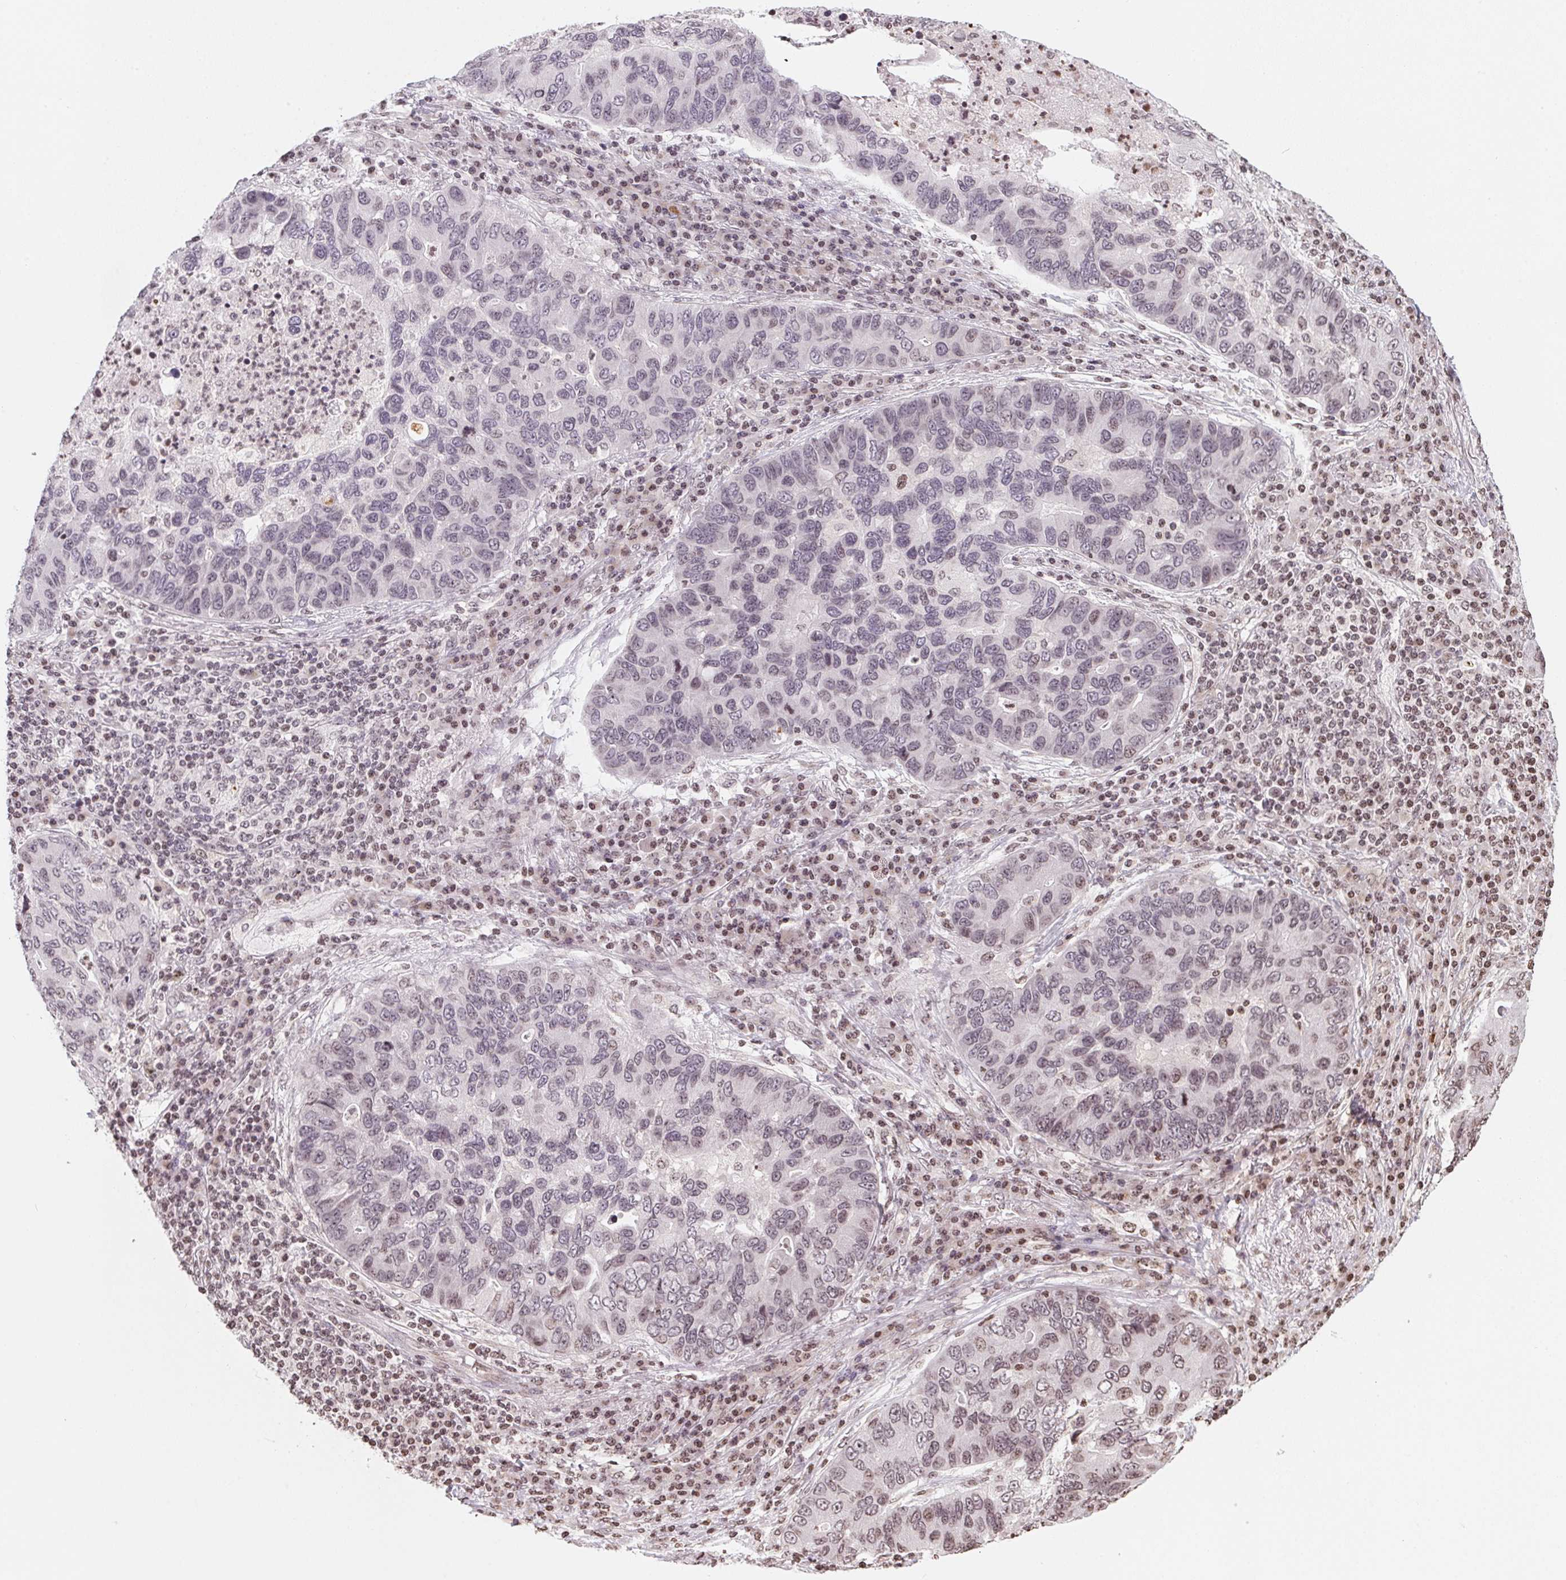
{"staining": {"intensity": "weak", "quantity": "<25%", "location": "nuclear"}, "tissue": "lung cancer", "cell_type": "Tumor cells", "image_type": "cancer", "snomed": [{"axis": "morphology", "description": "Adenocarcinoma, NOS"}, {"axis": "morphology", "description": "Adenocarcinoma, metastatic, NOS"}, {"axis": "topography", "description": "Lymph node"}, {"axis": "topography", "description": "Lung"}], "caption": "Immunohistochemical staining of human lung cancer (adenocarcinoma) shows no significant positivity in tumor cells. (DAB (3,3'-diaminobenzidine) IHC, high magnification).", "gene": "RNF181", "patient": {"sex": "female", "age": 54}}